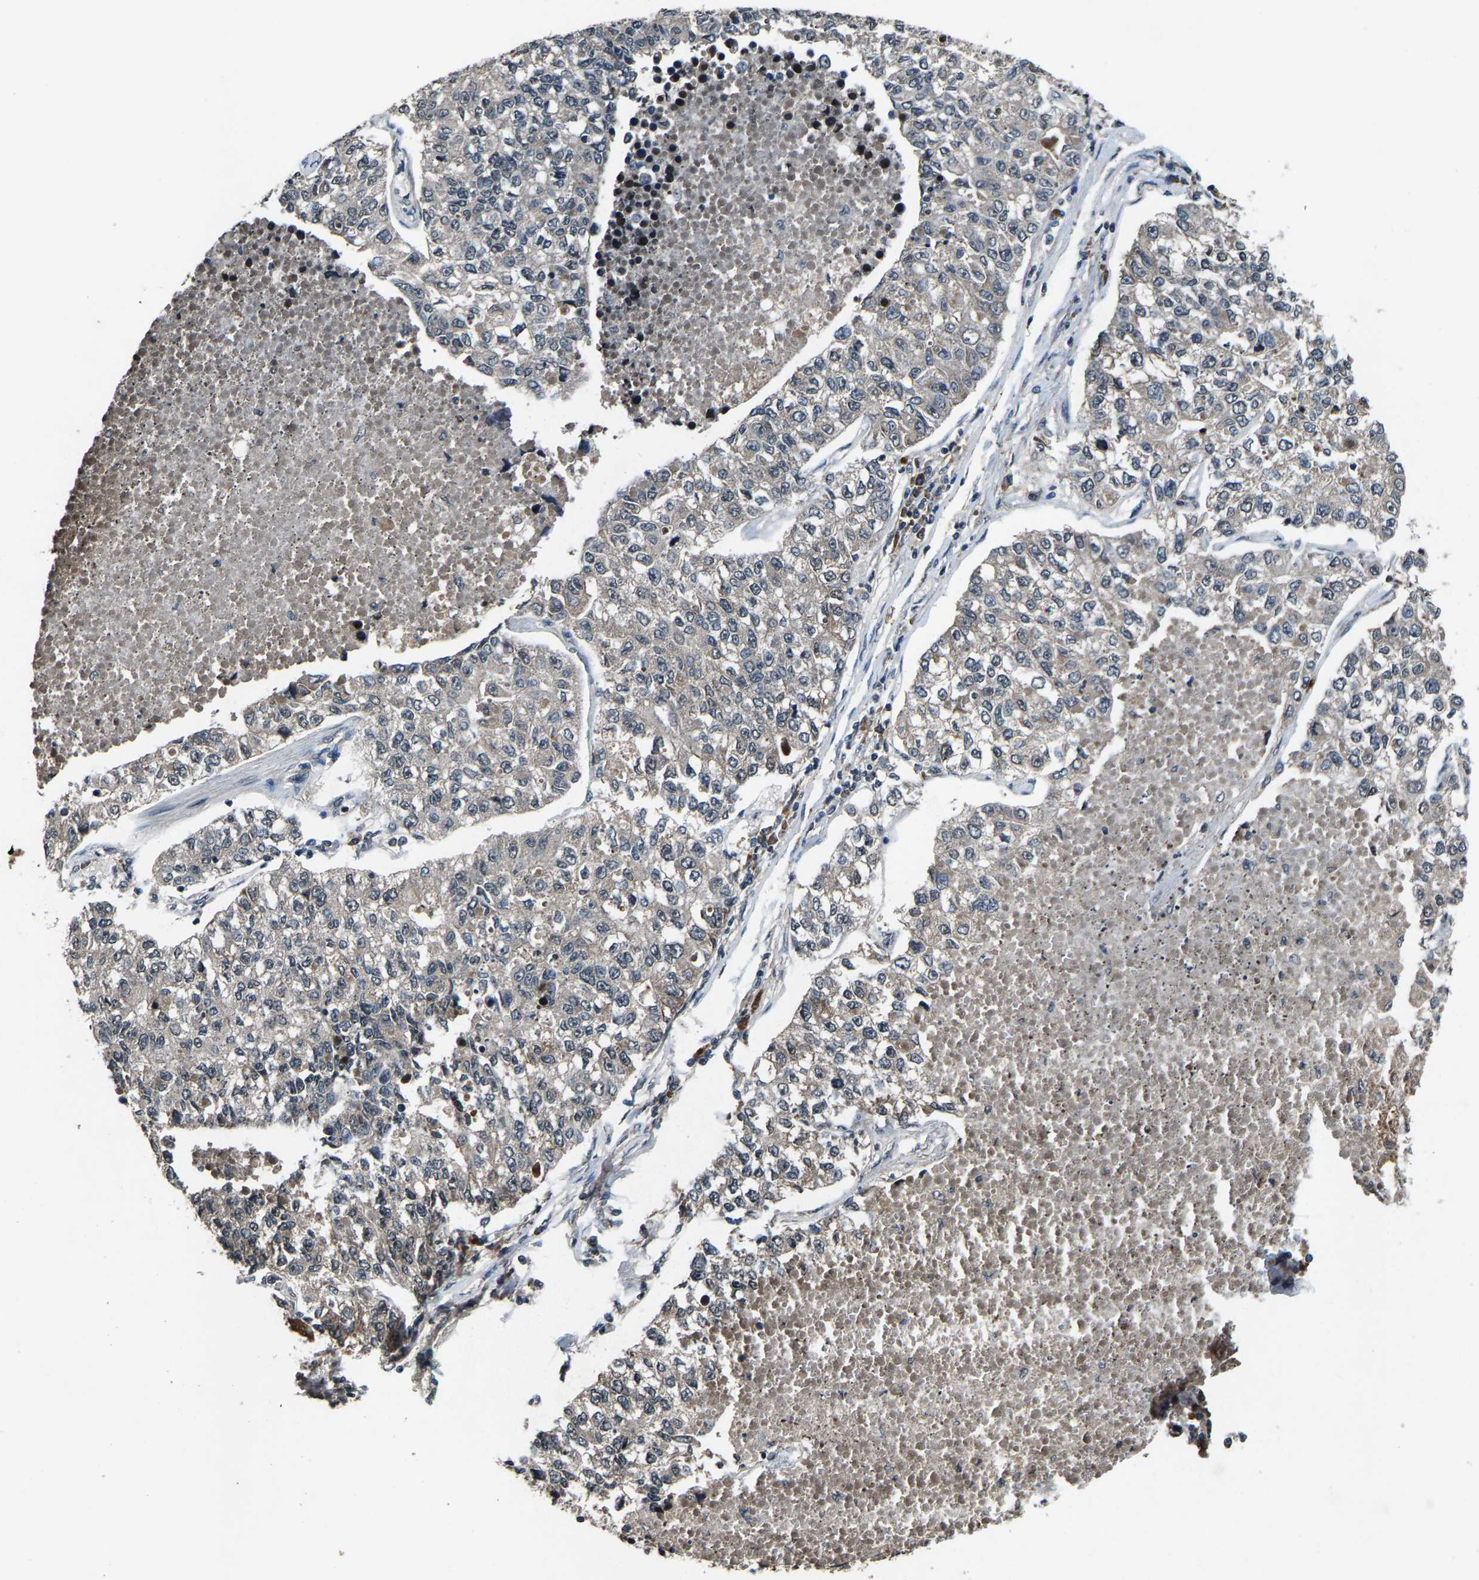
{"staining": {"intensity": "negative", "quantity": "none", "location": "none"}, "tissue": "lung cancer", "cell_type": "Tumor cells", "image_type": "cancer", "snomed": [{"axis": "morphology", "description": "Adenocarcinoma, NOS"}, {"axis": "topography", "description": "Lung"}], "caption": "Lung cancer was stained to show a protein in brown. There is no significant staining in tumor cells.", "gene": "HUWE1", "patient": {"sex": "male", "age": 49}}